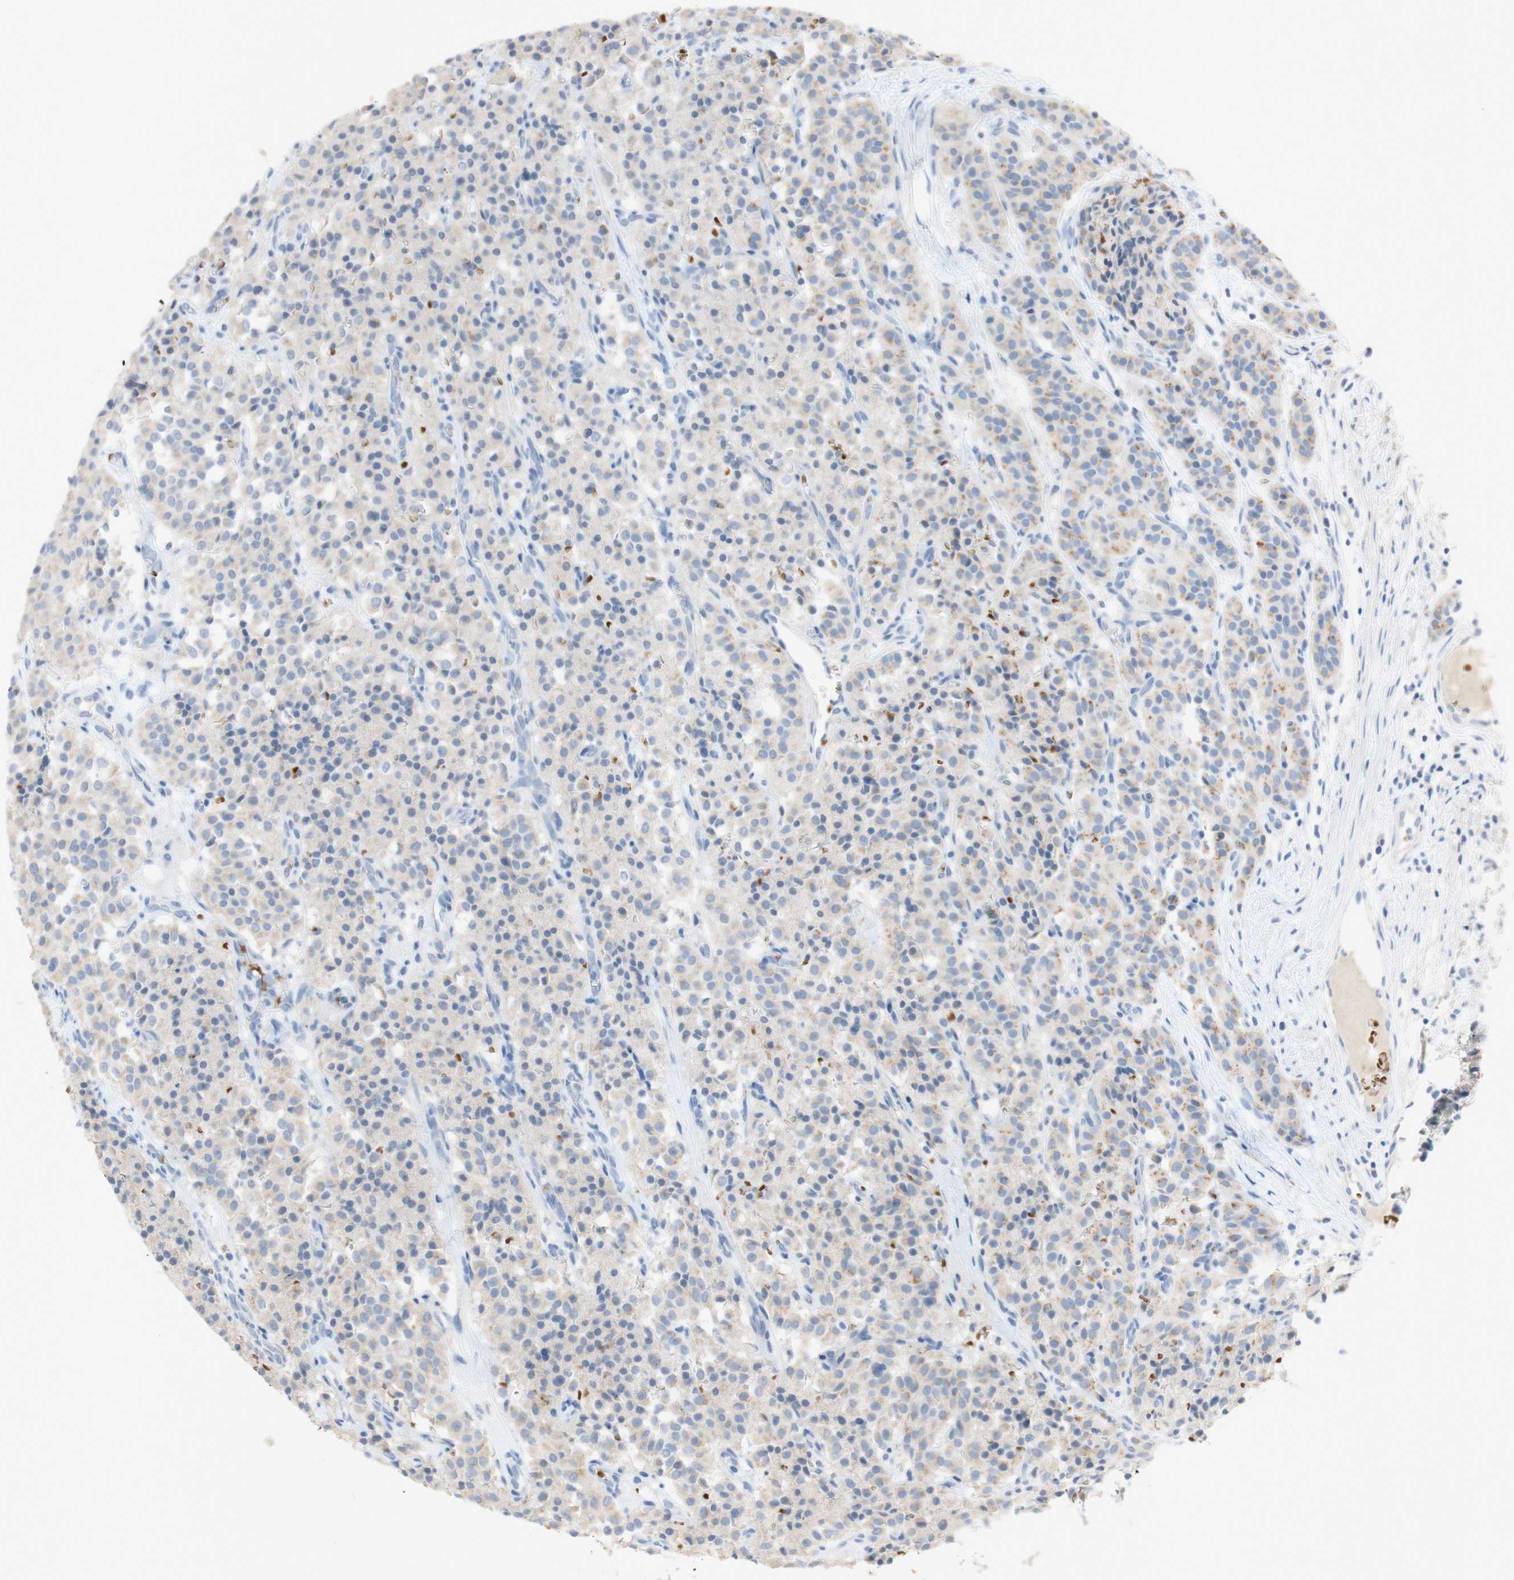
{"staining": {"intensity": "negative", "quantity": "none", "location": "none"}, "tissue": "carcinoid", "cell_type": "Tumor cells", "image_type": "cancer", "snomed": [{"axis": "morphology", "description": "Carcinoid, malignant, NOS"}, {"axis": "topography", "description": "Lung"}], "caption": "Immunohistochemistry of human carcinoid (malignant) shows no expression in tumor cells. The staining was performed using DAB (3,3'-diaminobenzidine) to visualize the protein expression in brown, while the nuclei were stained in blue with hematoxylin (Magnification: 20x).", "gene": "EPO", "patient": {"sex": "male", "age": 30}}